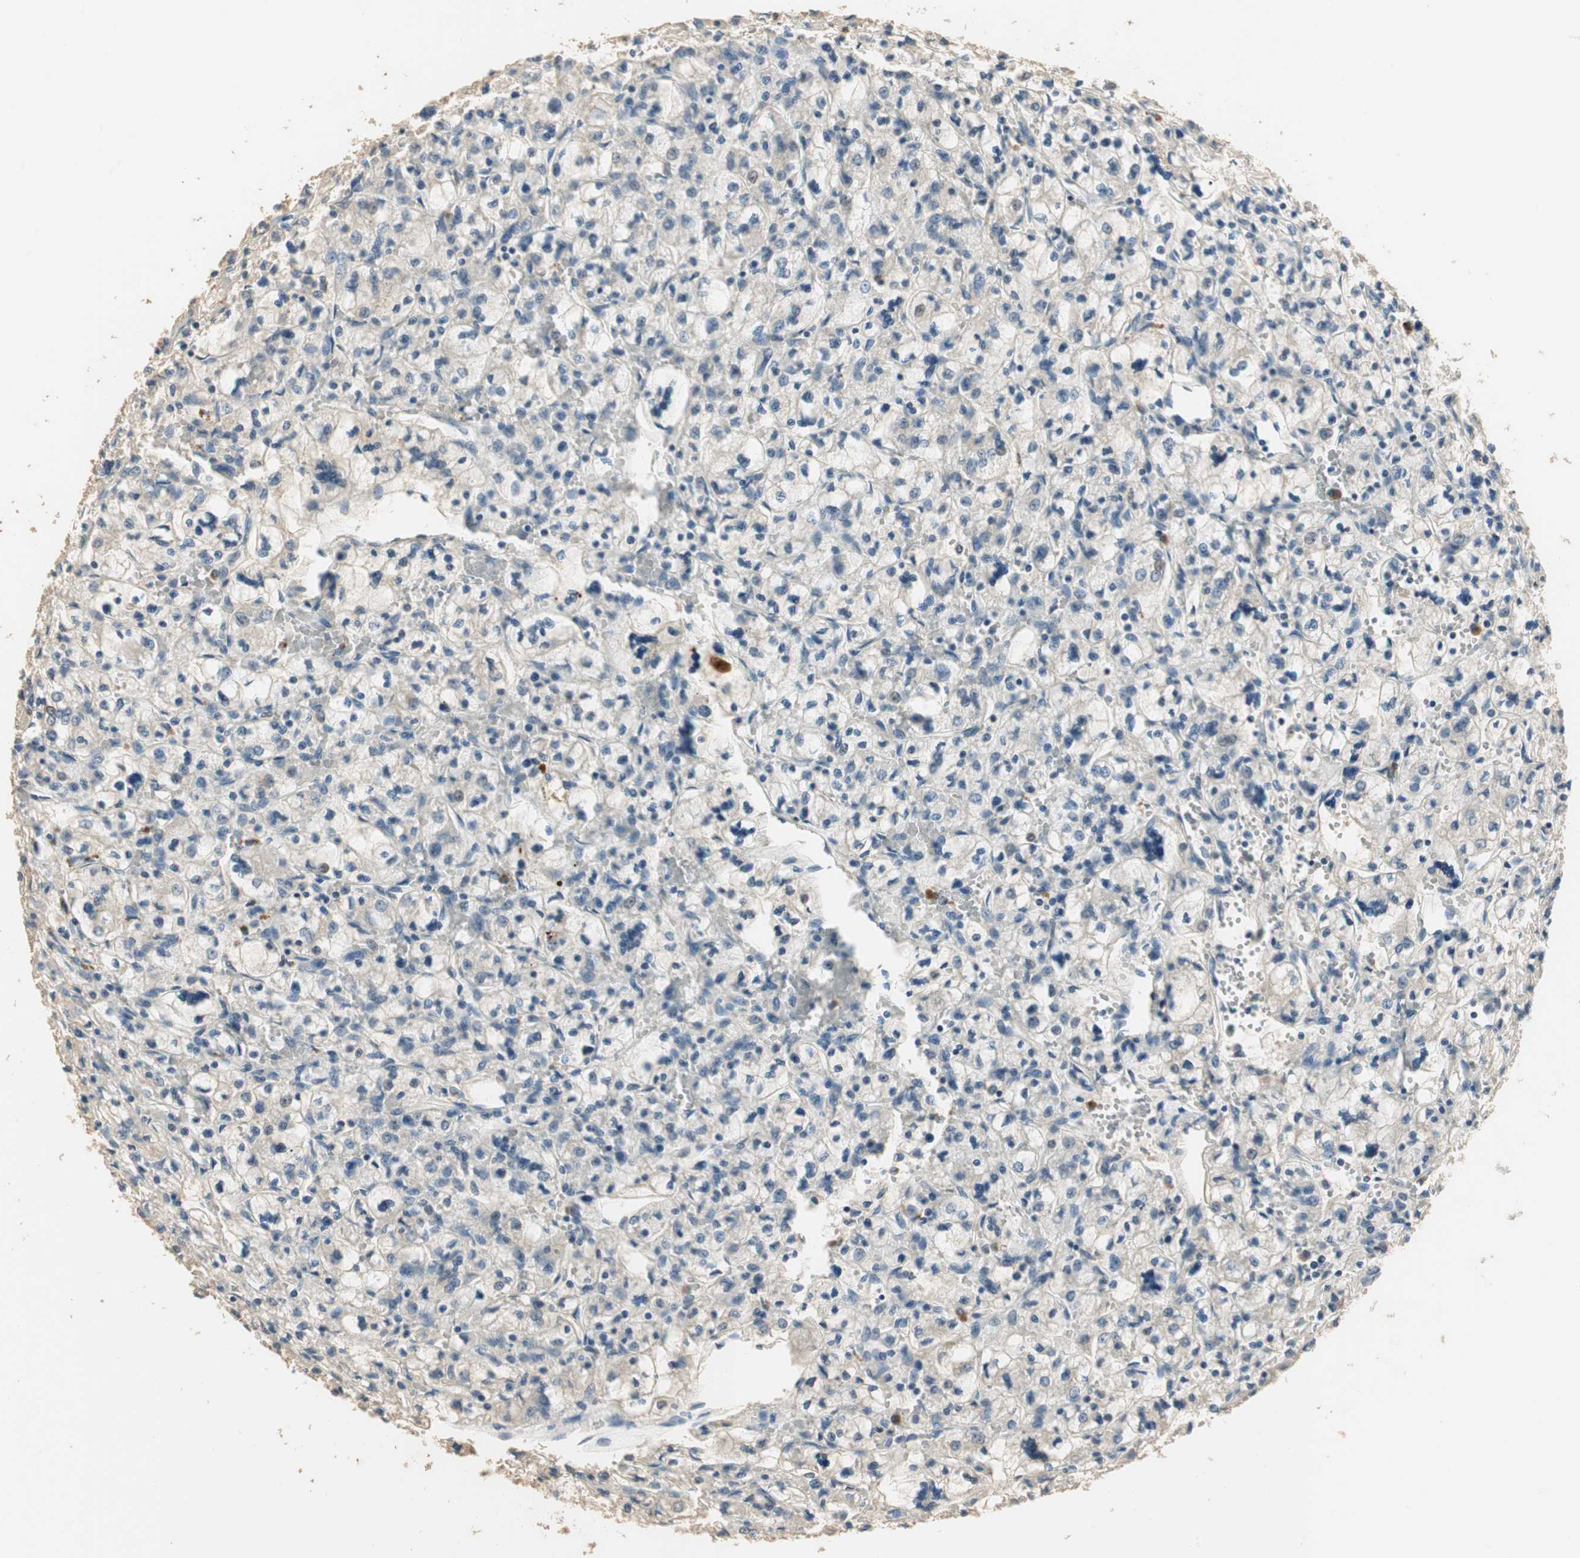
{"staining": {"intensity": "negative", "quantity": "none", "location": "none"}, "tissue": "renal cancer", "cell_type": "Tumor cells", "image_type": "cancer", "snomed": [{"axis": "morphology", "description": "Adenocarcinoma, NOS"}, {"axis": "topography", "description": "Kidney"}], "caption": "An immunohistochemistry (IHC) photomicrograph of renal adenocarcinoma is shown. There is no staining in tumor cells of renal adenocarcinoma. (Stains: DAB IHC with hematoxylin counter stain, Microscopy: brightfield microscopy at high magnification).", "gene": "RUNX2", "patient": {"sex": "female", "age": 83}}